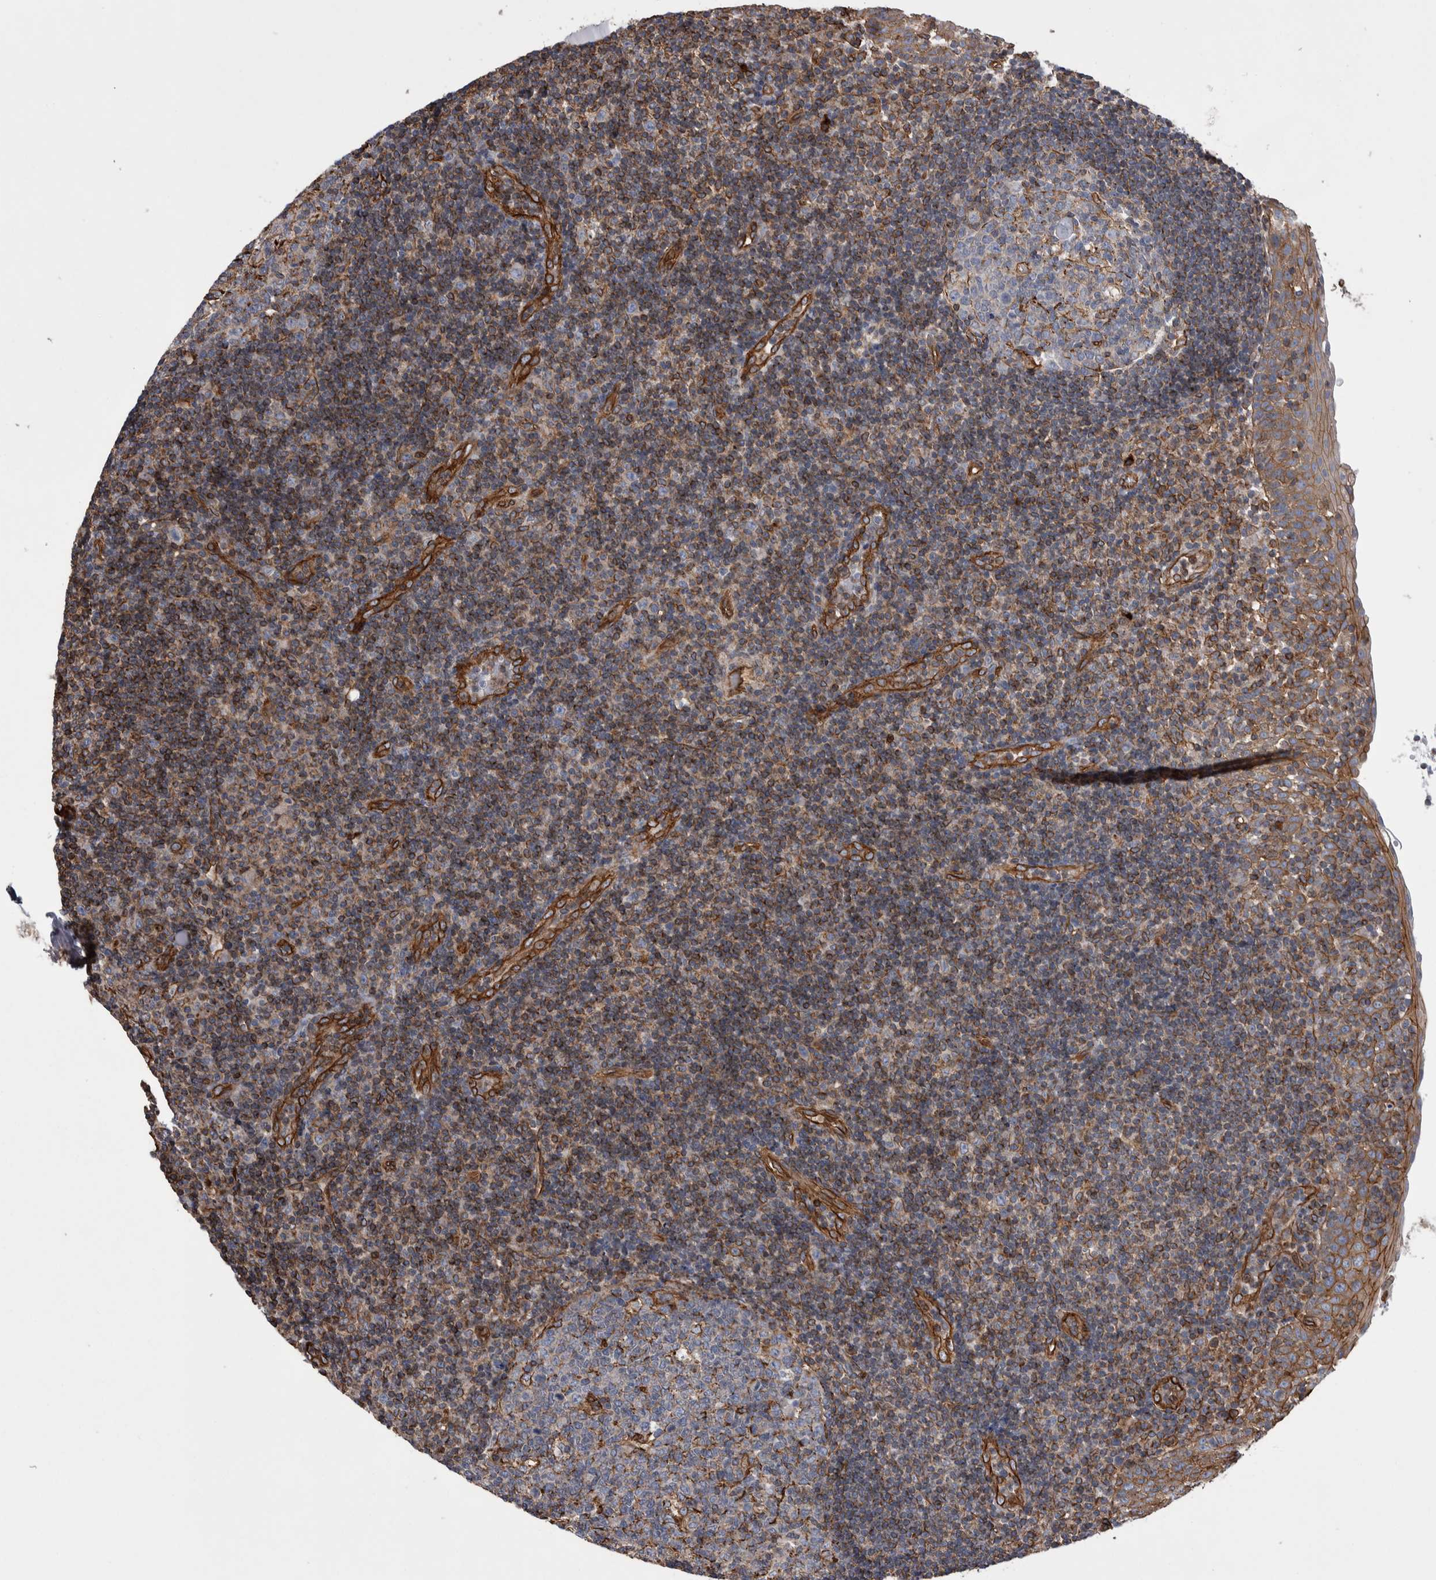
{"staining": {"intensity": "moderate", "quantity": "25%-75%", "location": "cytoplasmic/membranous"}, "tissue": "tonsil", "cell_type": "Germinal center cells", "image_type": "normal", "snomed": [{"axis": "morphology", "description": "Normal tissue, NOS"}, {"axis": "topography", "description": "Tonsil"}], "caption": "Immunohistochemistry (DAB) staining of normal human tonsil exhibits moderate cytoplasmic/membranous protein staining in about 25%-75% of germinal center cells.", "gene": "KIF12", "patient": {"sex": "female", "age": 40}}